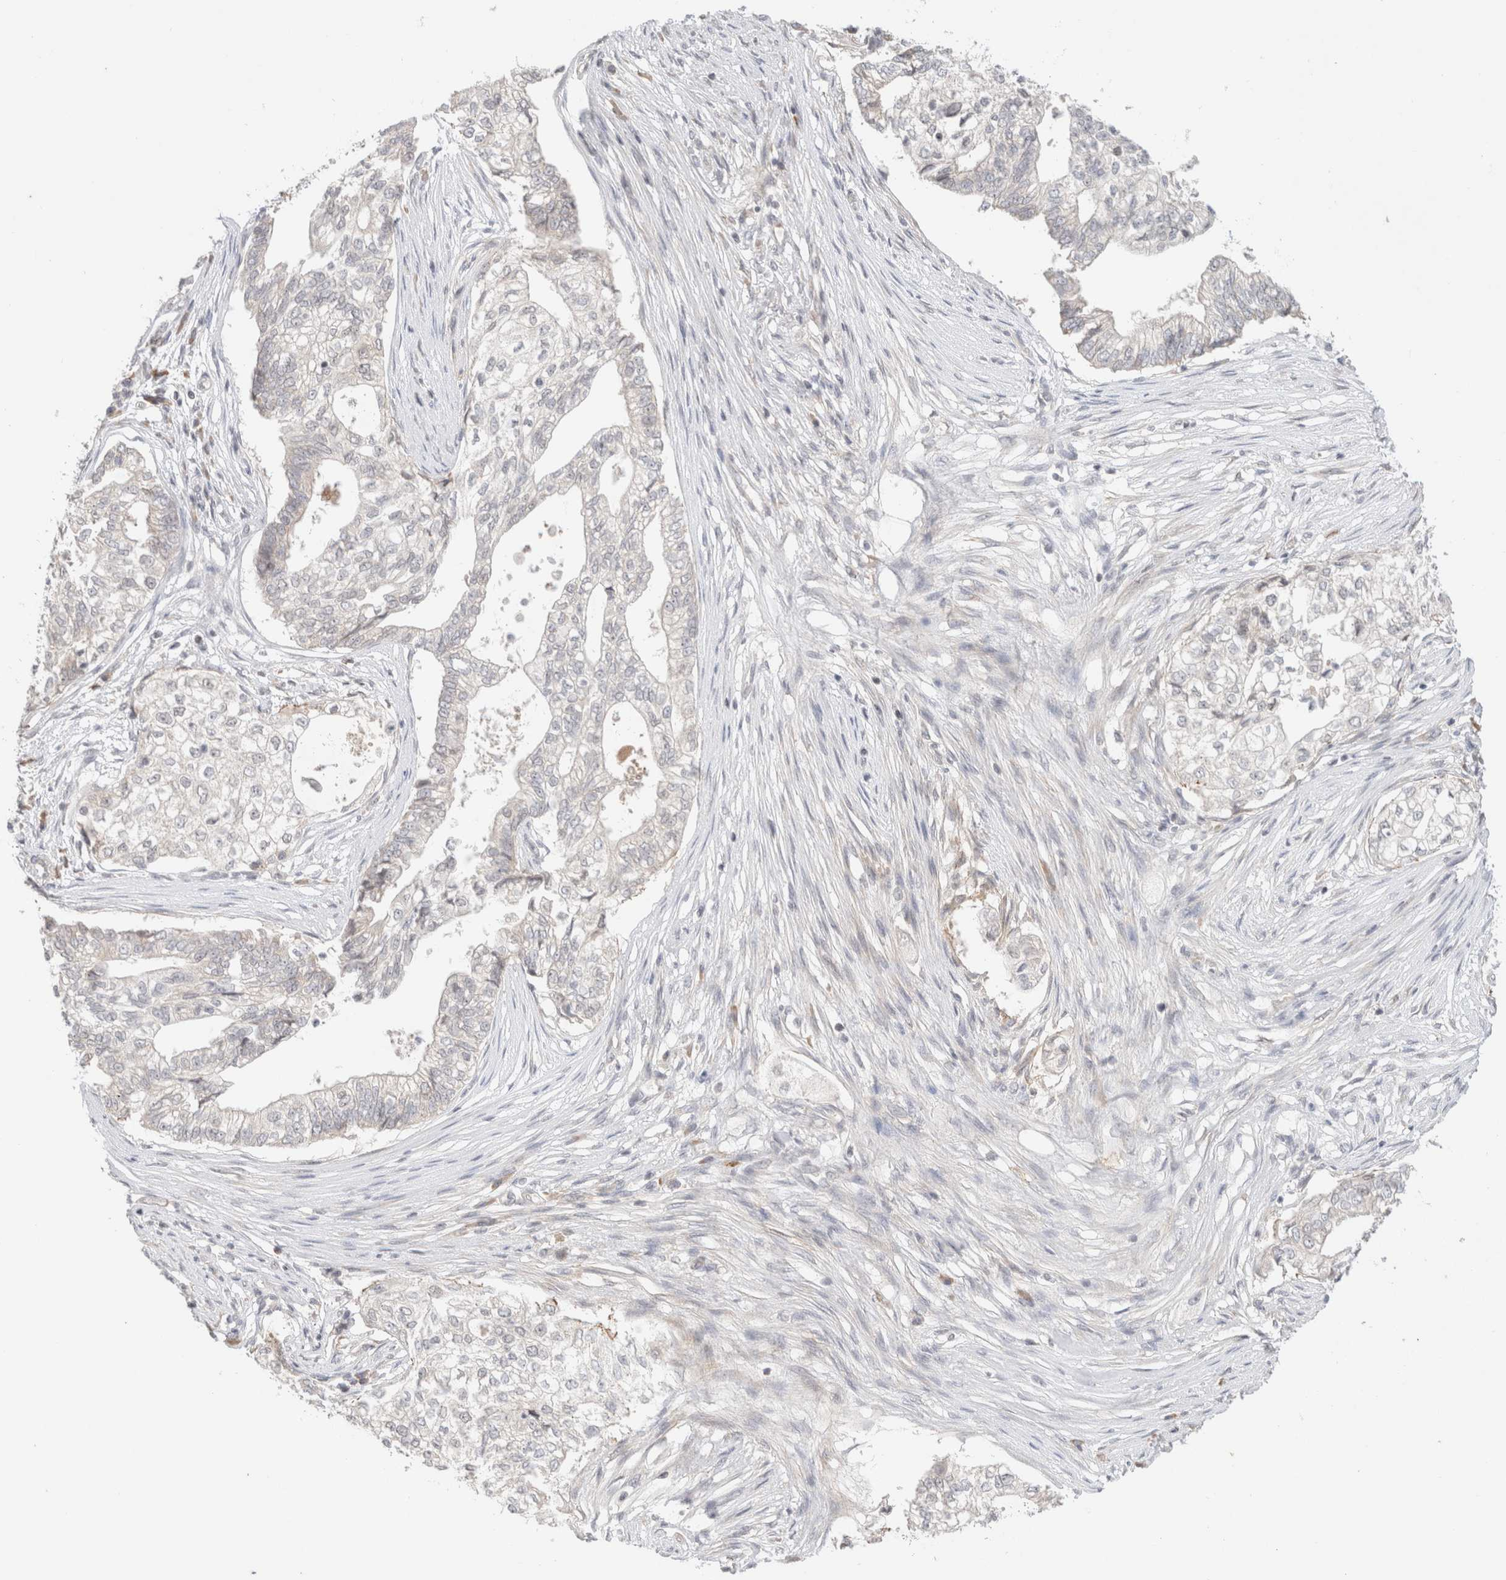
{"staining": {"intensity": "negative", "quantity": "none", "location": "none"}, "tissue": "pancreatic cancer", "cell_type": "Tumor cells", "image_type": "cancer", "snomed": [{"axis": "morphology", "description": "Adenocarcinoma, NOS"}, {"axis": "topography", "description": "Pancreas"}], "caption": "Tumor cells are negative for protein expression in human pancreatic cancer.", "gene": "SPRTN", "patient": {"sex": "male", "age": 72}}